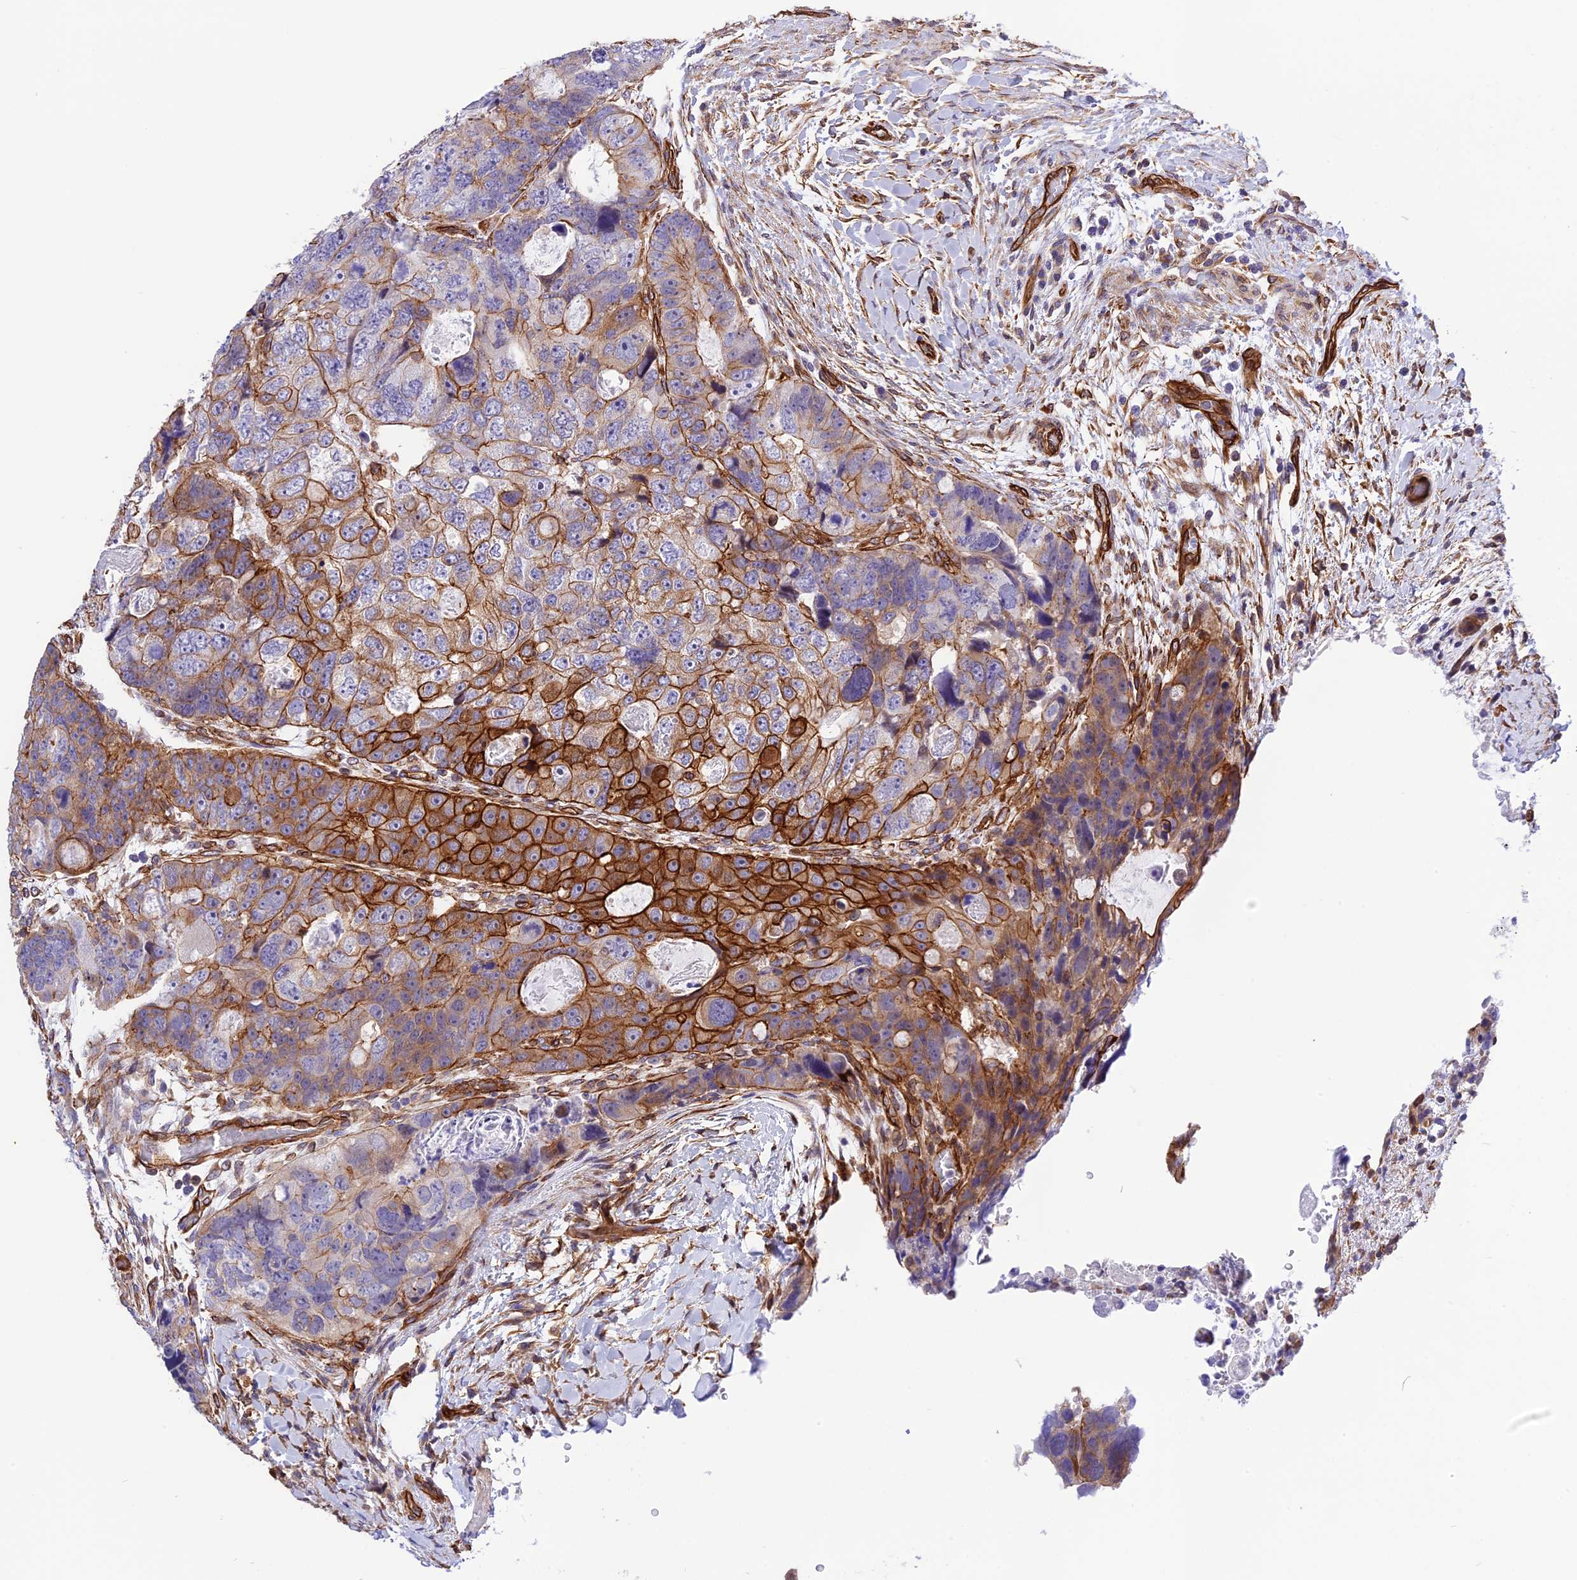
{"staining": {"intensity": "strong", "quantity": "25%-75%", "location": "cytoplasmic/membranous"}, "tissue": "colorectal cancer", "cell_type": "Tumor cells", "image_type": "cancer", "snomed": [{"axis": "morphology", "description": "Adenocarcinoma, NOS"}, {"axis": "topography", "description": "Rectum"}], "caption": "Colorectal cancer stained for a protein shows strong cytoplasmic/membranous positivity in tumor cells. Nuclei are stained in blue.", "gene": "R3HDM4", "patient": {"sex": "male", "age": 59}}